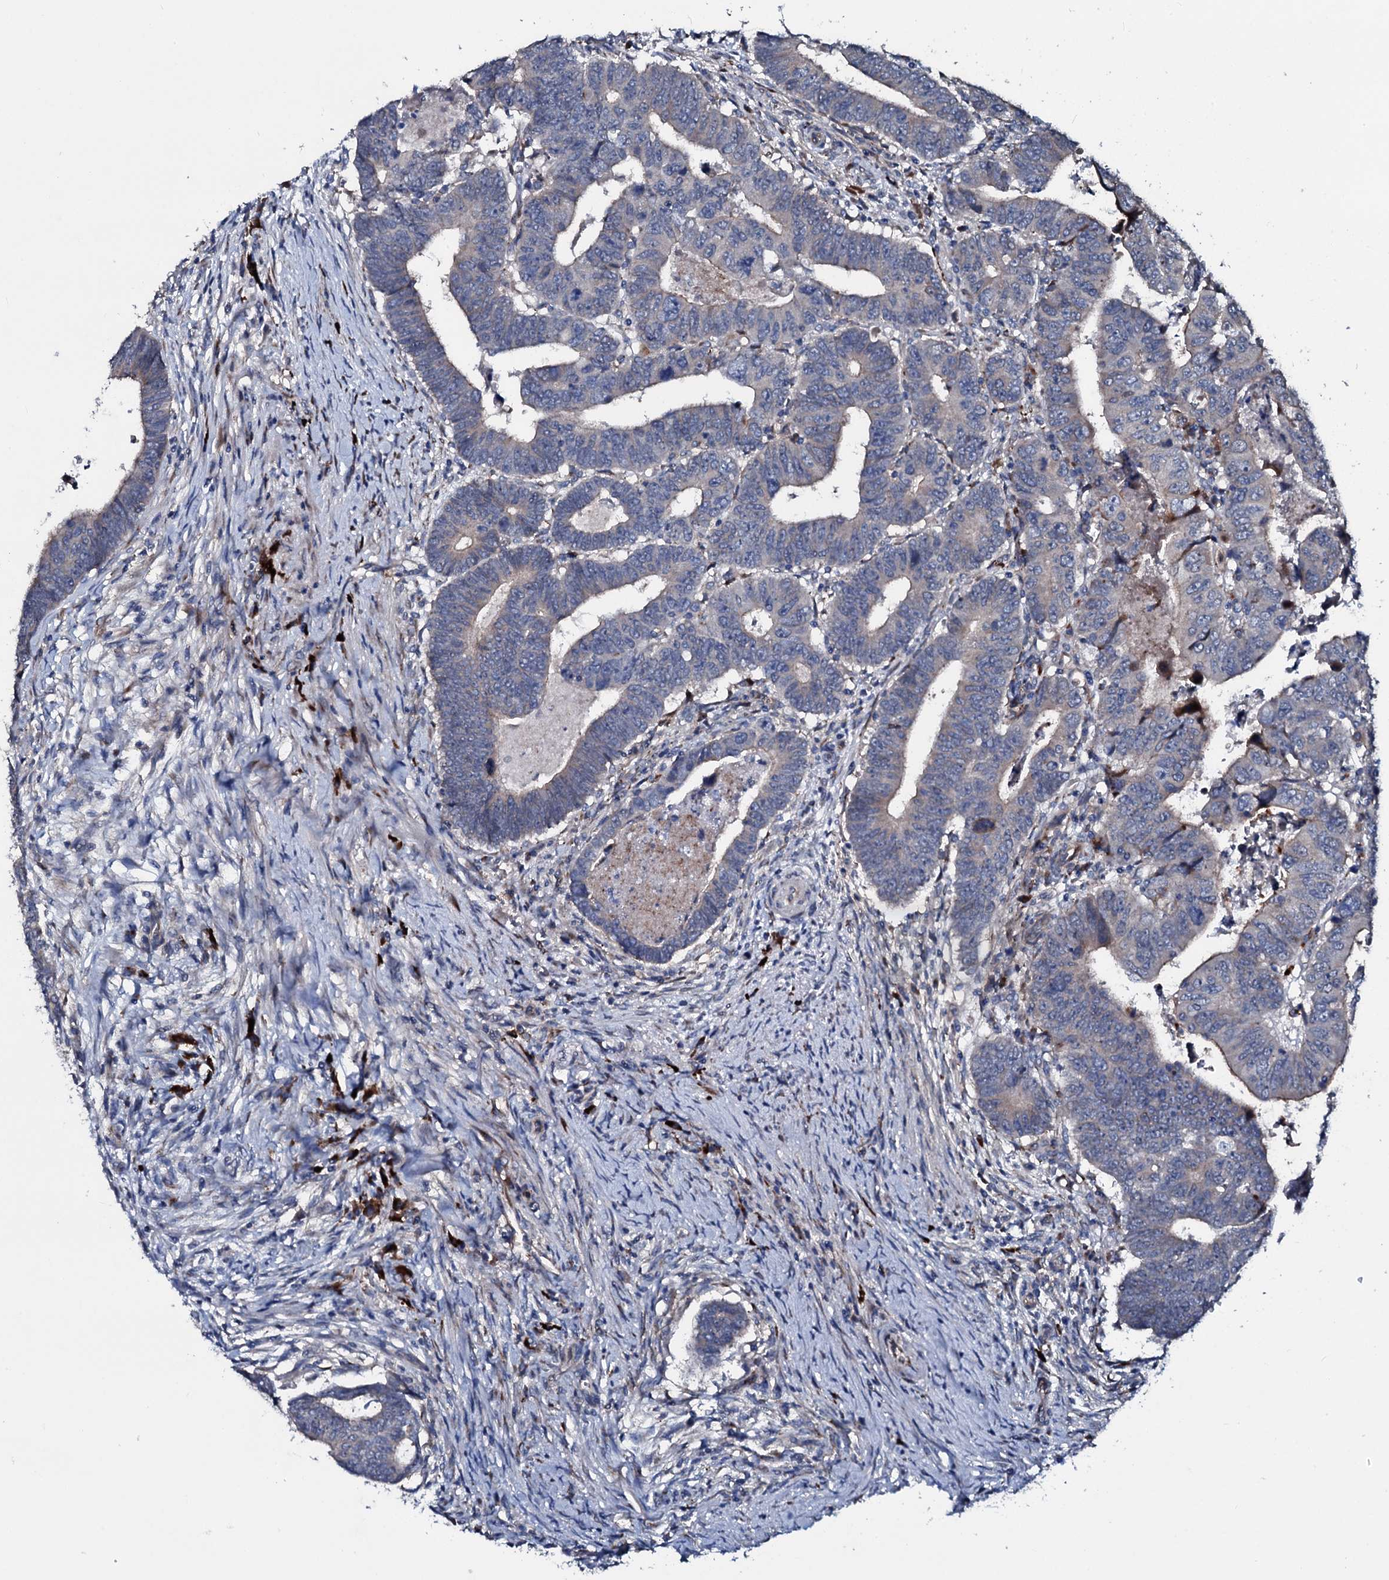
{"staining": {"intensity": "negative", "quantity": "none", "location": "none"}, "tissue": "colorectal cancer", "cell_type": "Tumor cells", "image_type": "cancer", "snomed": [{"axis": "morphology", "description": "Normal tissue, NOS"}, {"axis": "morphology", "description": "Adenocarcinoma, NOS"}, {"axis": "topography", "description": "Rectum"}], "caption": "A photomicrograph of colorectal adenocarcinoma stained for a protein shows no brown staining in tumor cells. (DAB (3,3'-diaminobenzidine) immunohistochemistry (IHC) visualized using brightfield microscopy, high magnification).", "gene": "IL12B", "patient": {"sex": "female", "age": 65}}